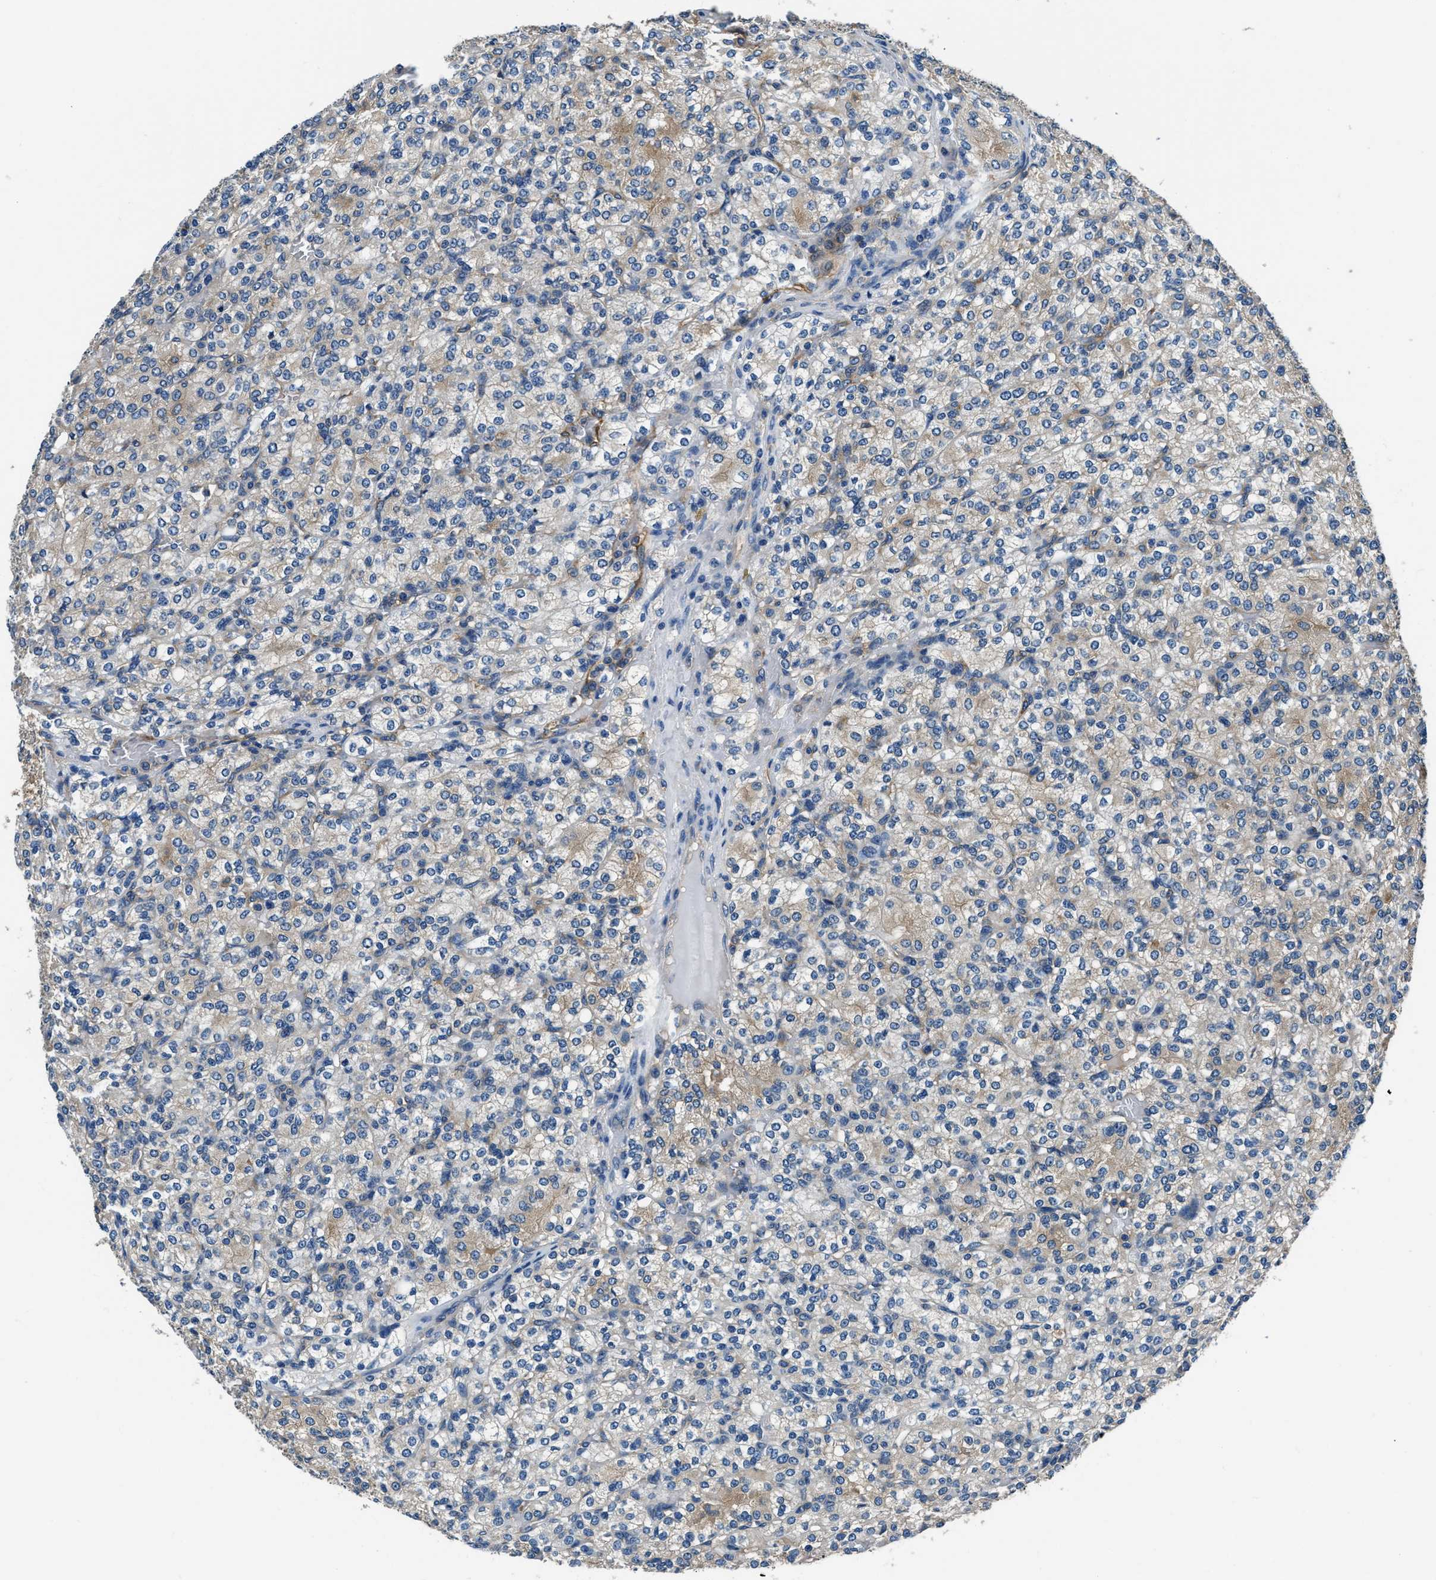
{"staining": {"intensity": "weak", "quantity": "<25%", "location": "cytoplasmic/membranous"}, "tissue": "renal cancer", "cell_type": "Tumor cells", "image_type": "cancer", "snomed": [{"axis": "morphology", "description": "Adenocarcinoma, NOS"}, {"axis": "topography", "description": "Kidney"}], "caption": "Tumor cells show no significant expression in adenocarcinoma (renal). Brightfield microscopy of immunohistochemistry (IHC) stained with DAB (3,3'-diaminobenzidine) (brown) and hematoxylin (blue), captured at high magnification.", "gene": "EEA1", "patient": {"sex": "male", "age": 77}}